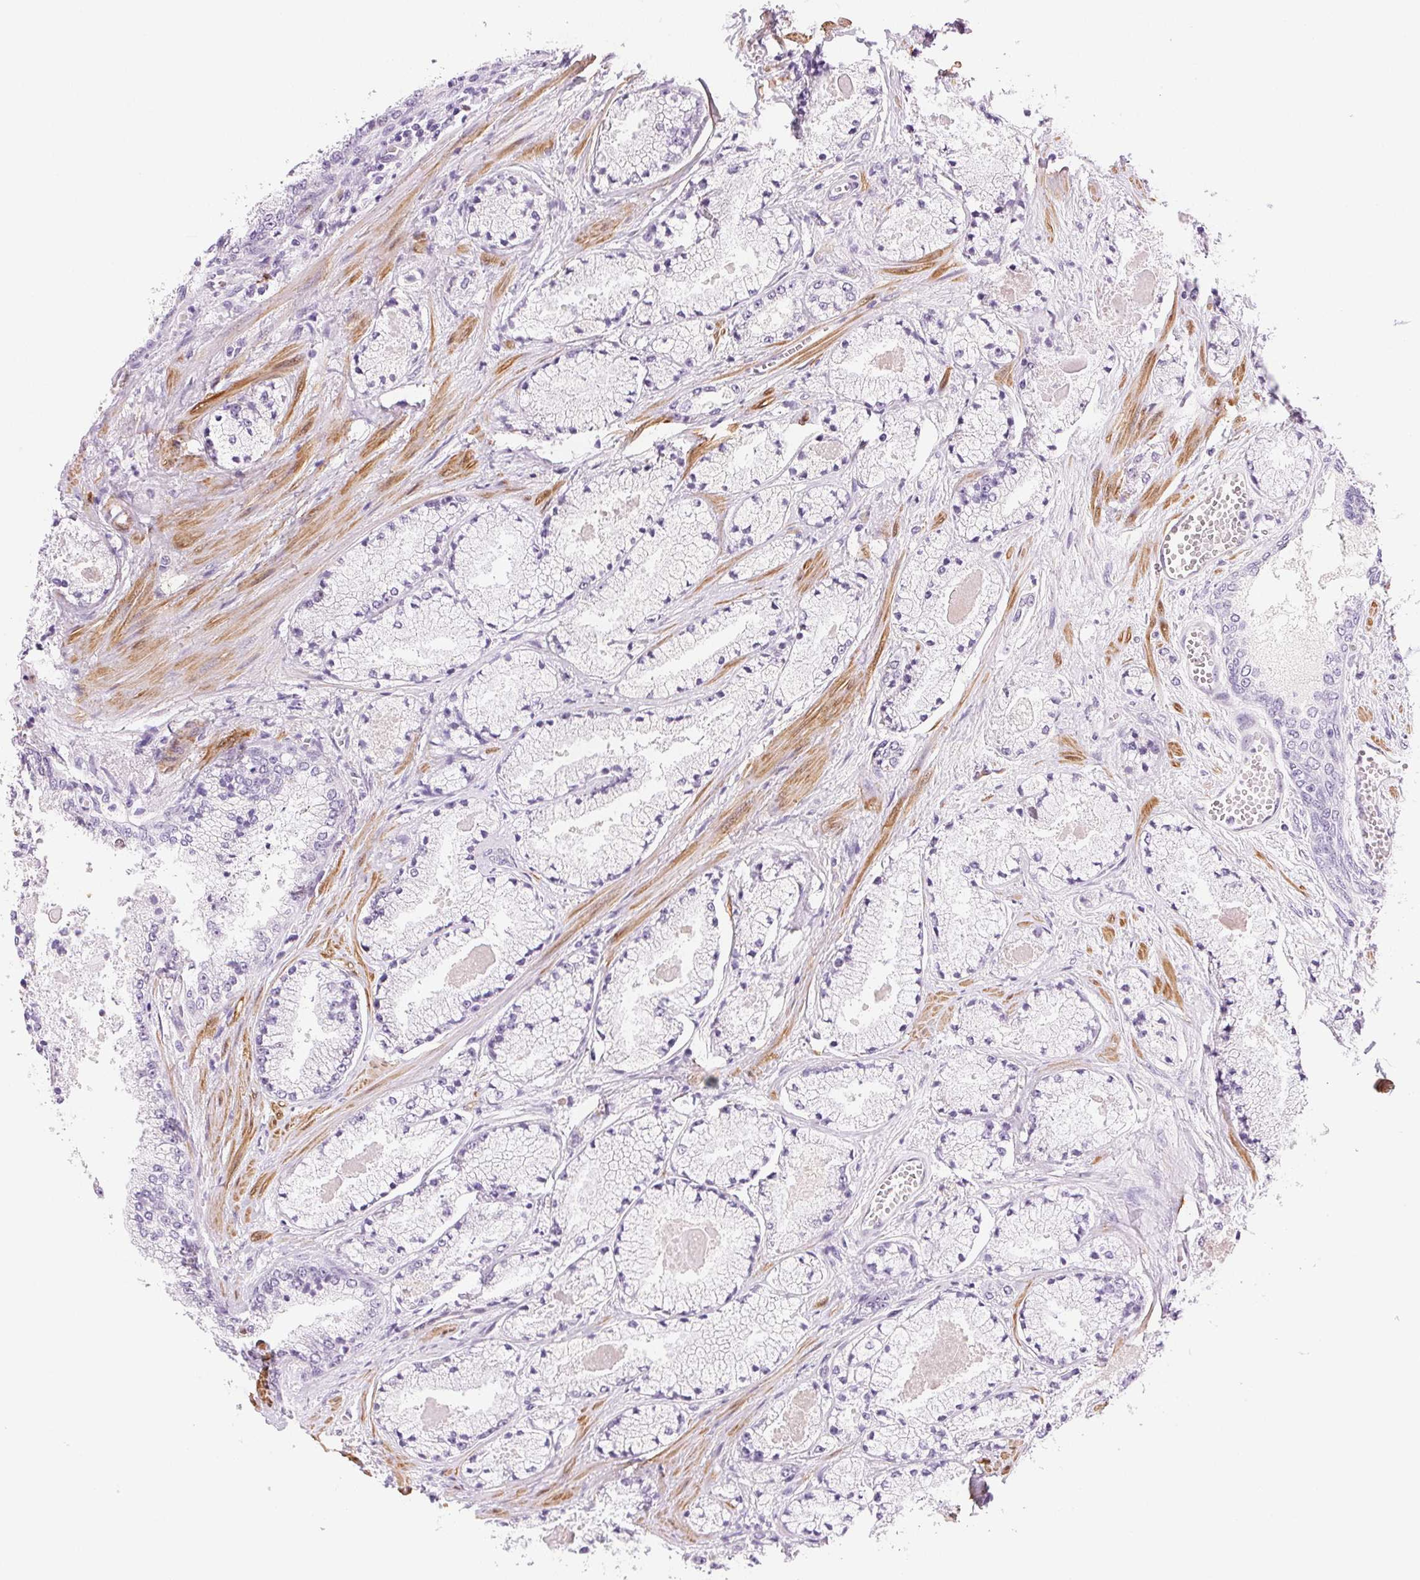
{"staining": {"intensity": "negative", "quantity": "none", "location": "none"}, "tissue": "prostate cancer", "cell_type": "Tumor cells", "image_type": "cancer", "snomed": [{"axis": "morphology", "description": "Adenocarcinoma, High grade"}, {"axis": "topography", "description": "Prostate"}], "caption": "High power microscopy micrograph of an immunohistochemistry (IHC) image of prostate adenocarcinoma (high-grade), revealing no significant positivity in tumor cells. The staining is performed using DAB brown chromogen with nuclei counter-stained in using hematoxylin.", "gene": "SMTN", "patient": {"sex": "male", "age": 63}}